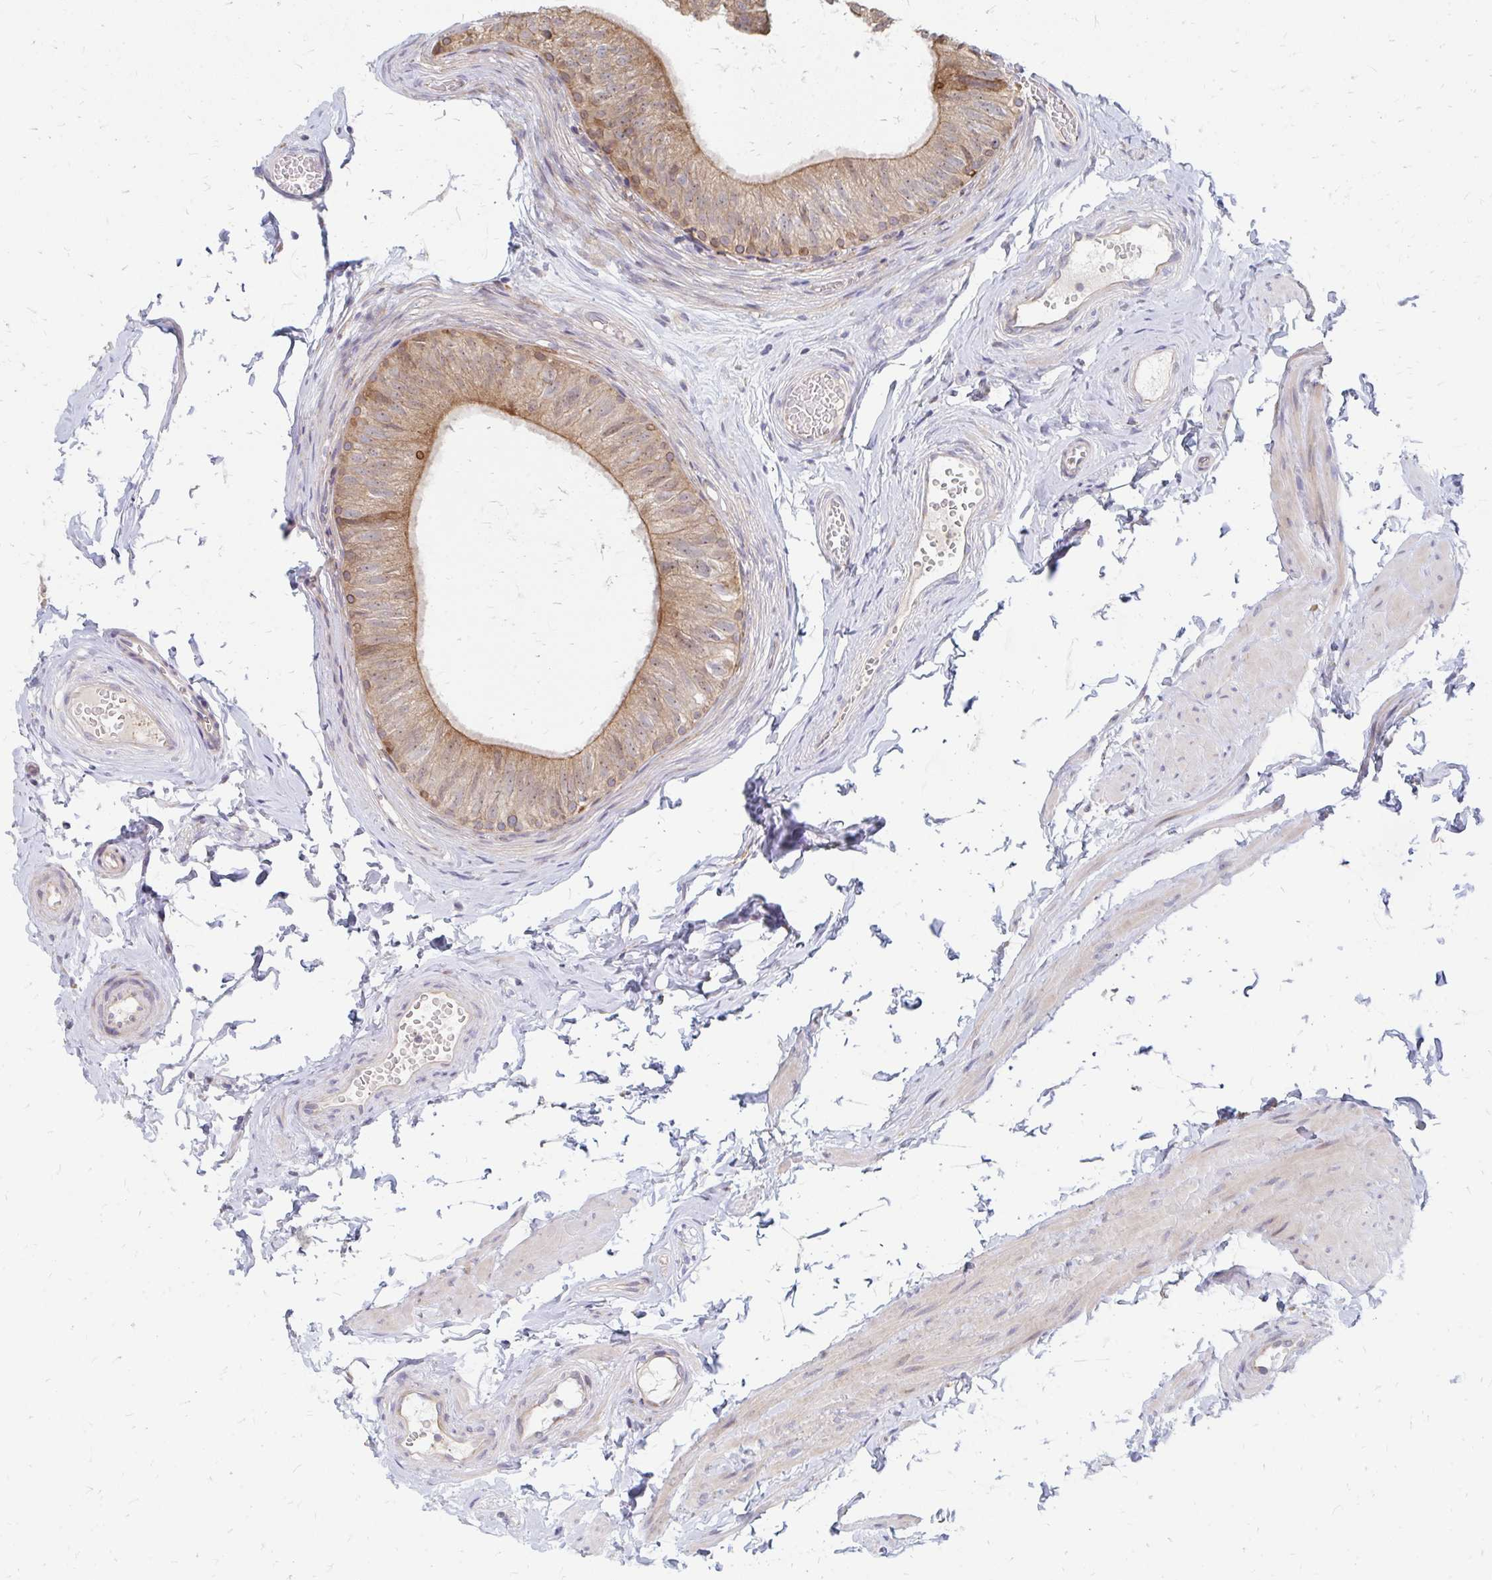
{"staining": {"intensity": "moderate", "quantity": ">75%", "location": "cytoplasmic/membranous"}, "tissue": "epididymis", "cell_type": "Glandular cells", "image_type": "normal", "snomed": [{"axis": "morphology", "description": "Normal tissue, NOS"}, {"axis": "topography", "description": "Epididymis, spermatic cord, NOS"}, {"axis": "topography", "description": "Epididymis"}, {"axis": "topography", "description": "Peripheral nerve tissue"}], "caption": "This is a micrograph of immunohistochemistry (IHC) staining of unremarkable epididymis, which shows moderate positivity in the cytoplasmic/membranous of glandular cells.", "gene": "PPP1R13L", "patient": {"sex": "male", "age": 29}}